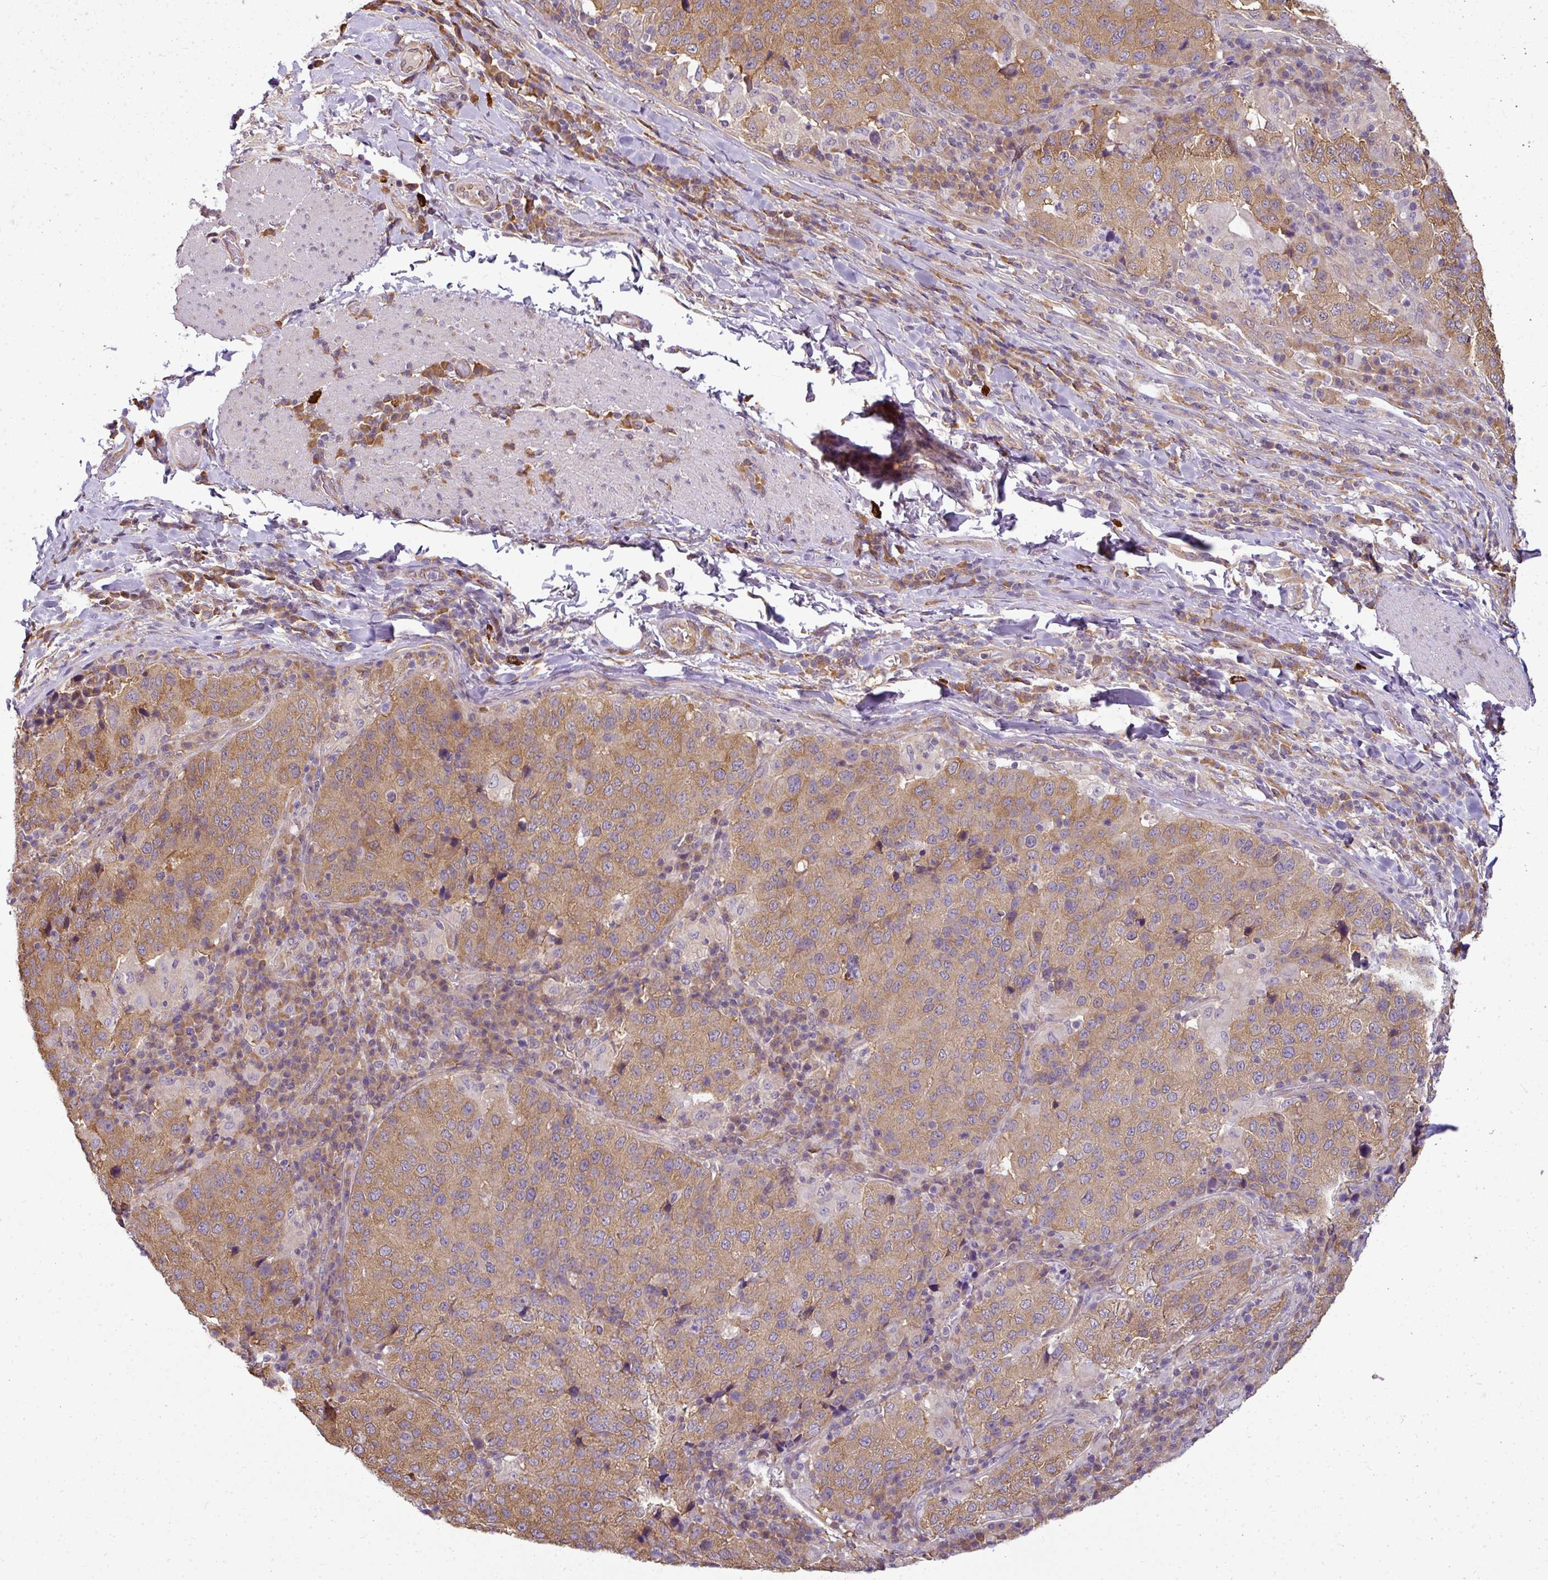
{"staining": {"intensity": "moderate", "quantity": ">75%", "location": "cytoplasmic/membranous"}, "tissue": "stomach cancer", "cell_type": "Tumor cells", "image_type": "cancer", "snomed": [{"axis": "morphology", "description": "Adenocarcinoma, NOS"}, {"axis": "topography", "description": "Stomach"}], "caption": "The immunohistochemical stain labels moderate cytoplasmic/membranous expression in tumor cells of adenocarcinoma (stomach) tissue. (Brightfield microscopy of DAB IHC at high magnification).", "gene": "RBM4B", "patient": {"sex": "male", "age": 71}}